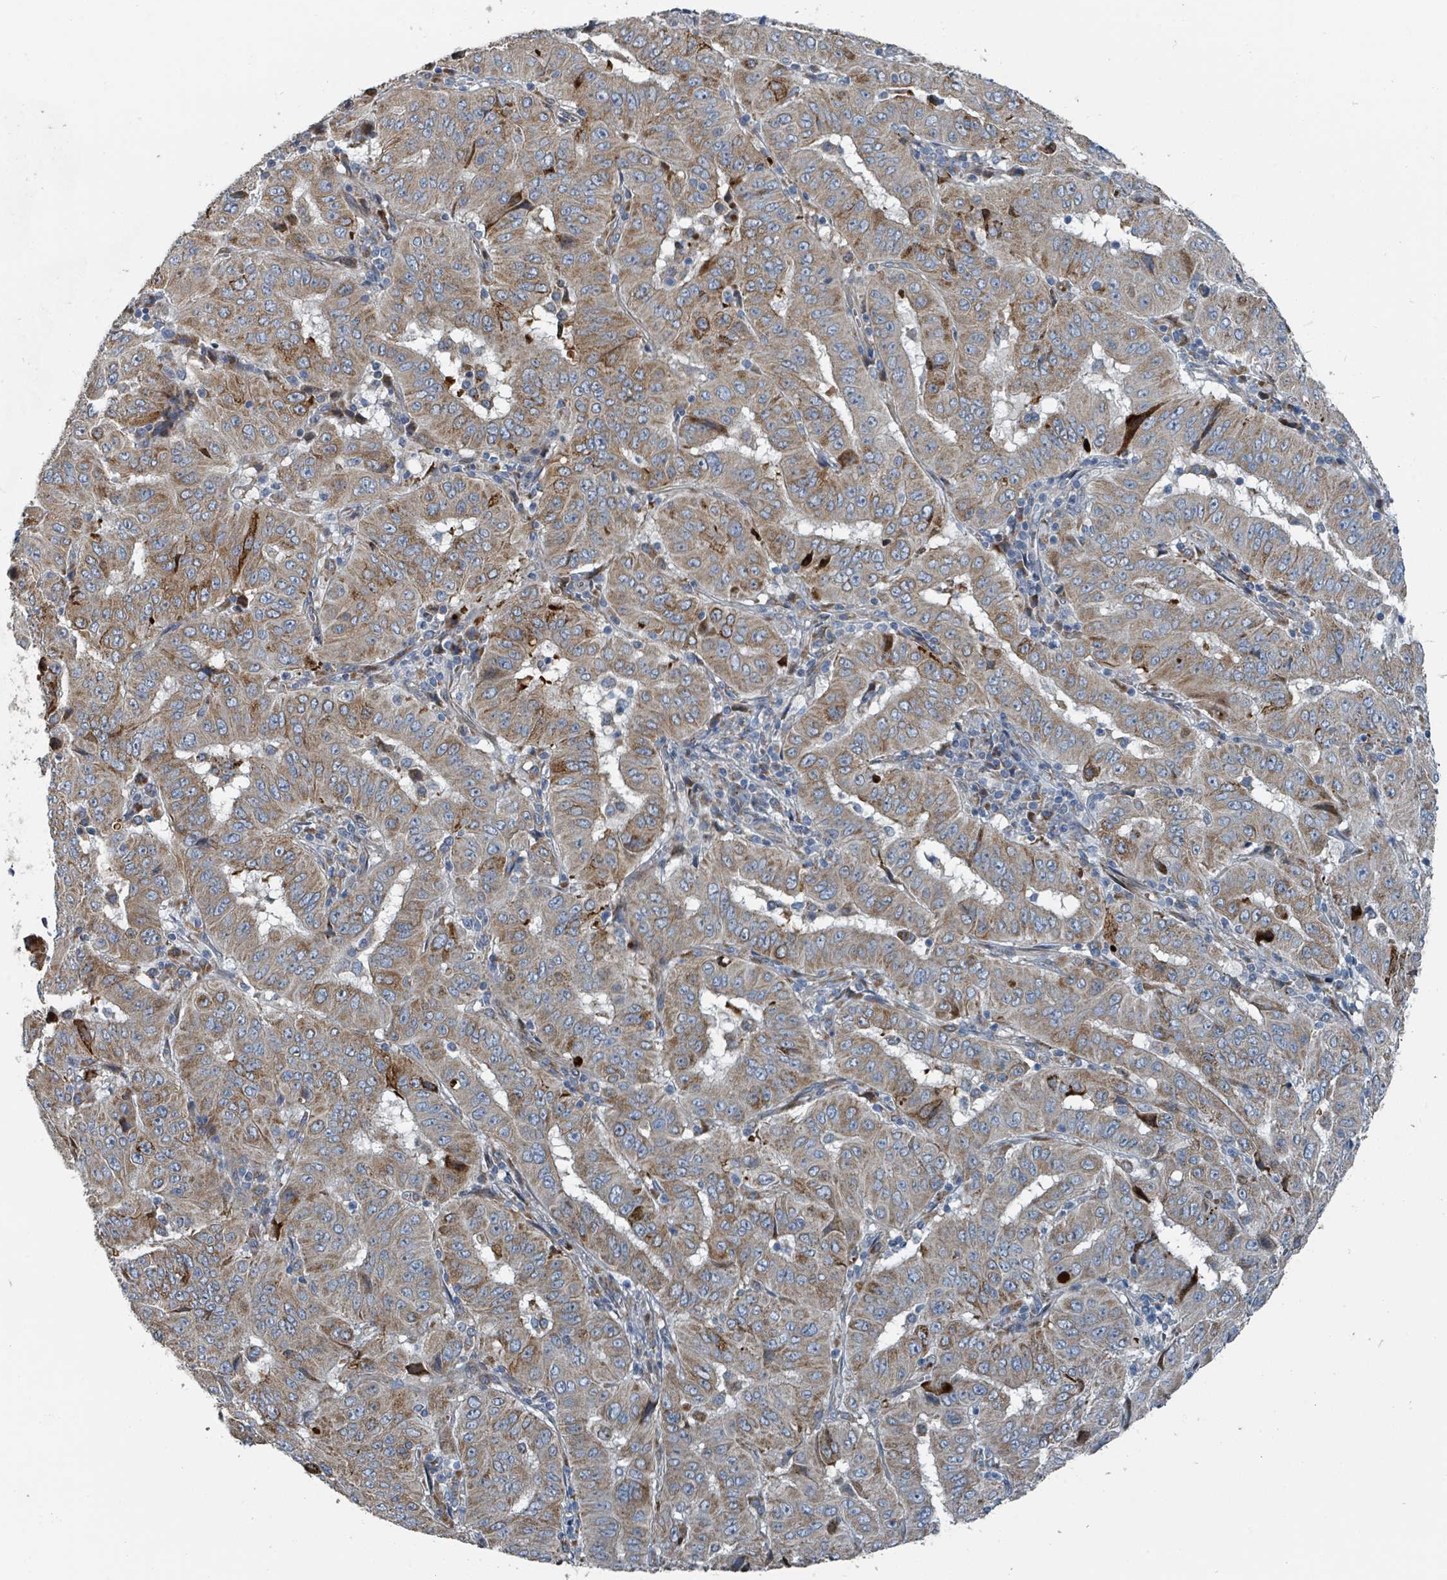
{"staining": {"intensity": "moderate", "quantity": ">75%", "location": "cytoplasmic/membranous"}, "tissue": "pancreatic cancer", "cell_type": "Tumor cells", "image_type": "cancer", "snomed": [{"axis": "morphology", "description": "Adenocarcinoma, NOS"}, {"axis": "topography", "description": "Pancreas"}], "caption": "Protein analysis of pancreatic adenocarcinoma tissue shows moderate cytoplasmic/membranous positivity in about >75% of tumor cells. (DAB (3,3'-diaminobenzidine) = brown stain, brightfield microscopy at high magnification).", "gene": "DIPK2A", "patient": {"sex": "male", "age": 63}}